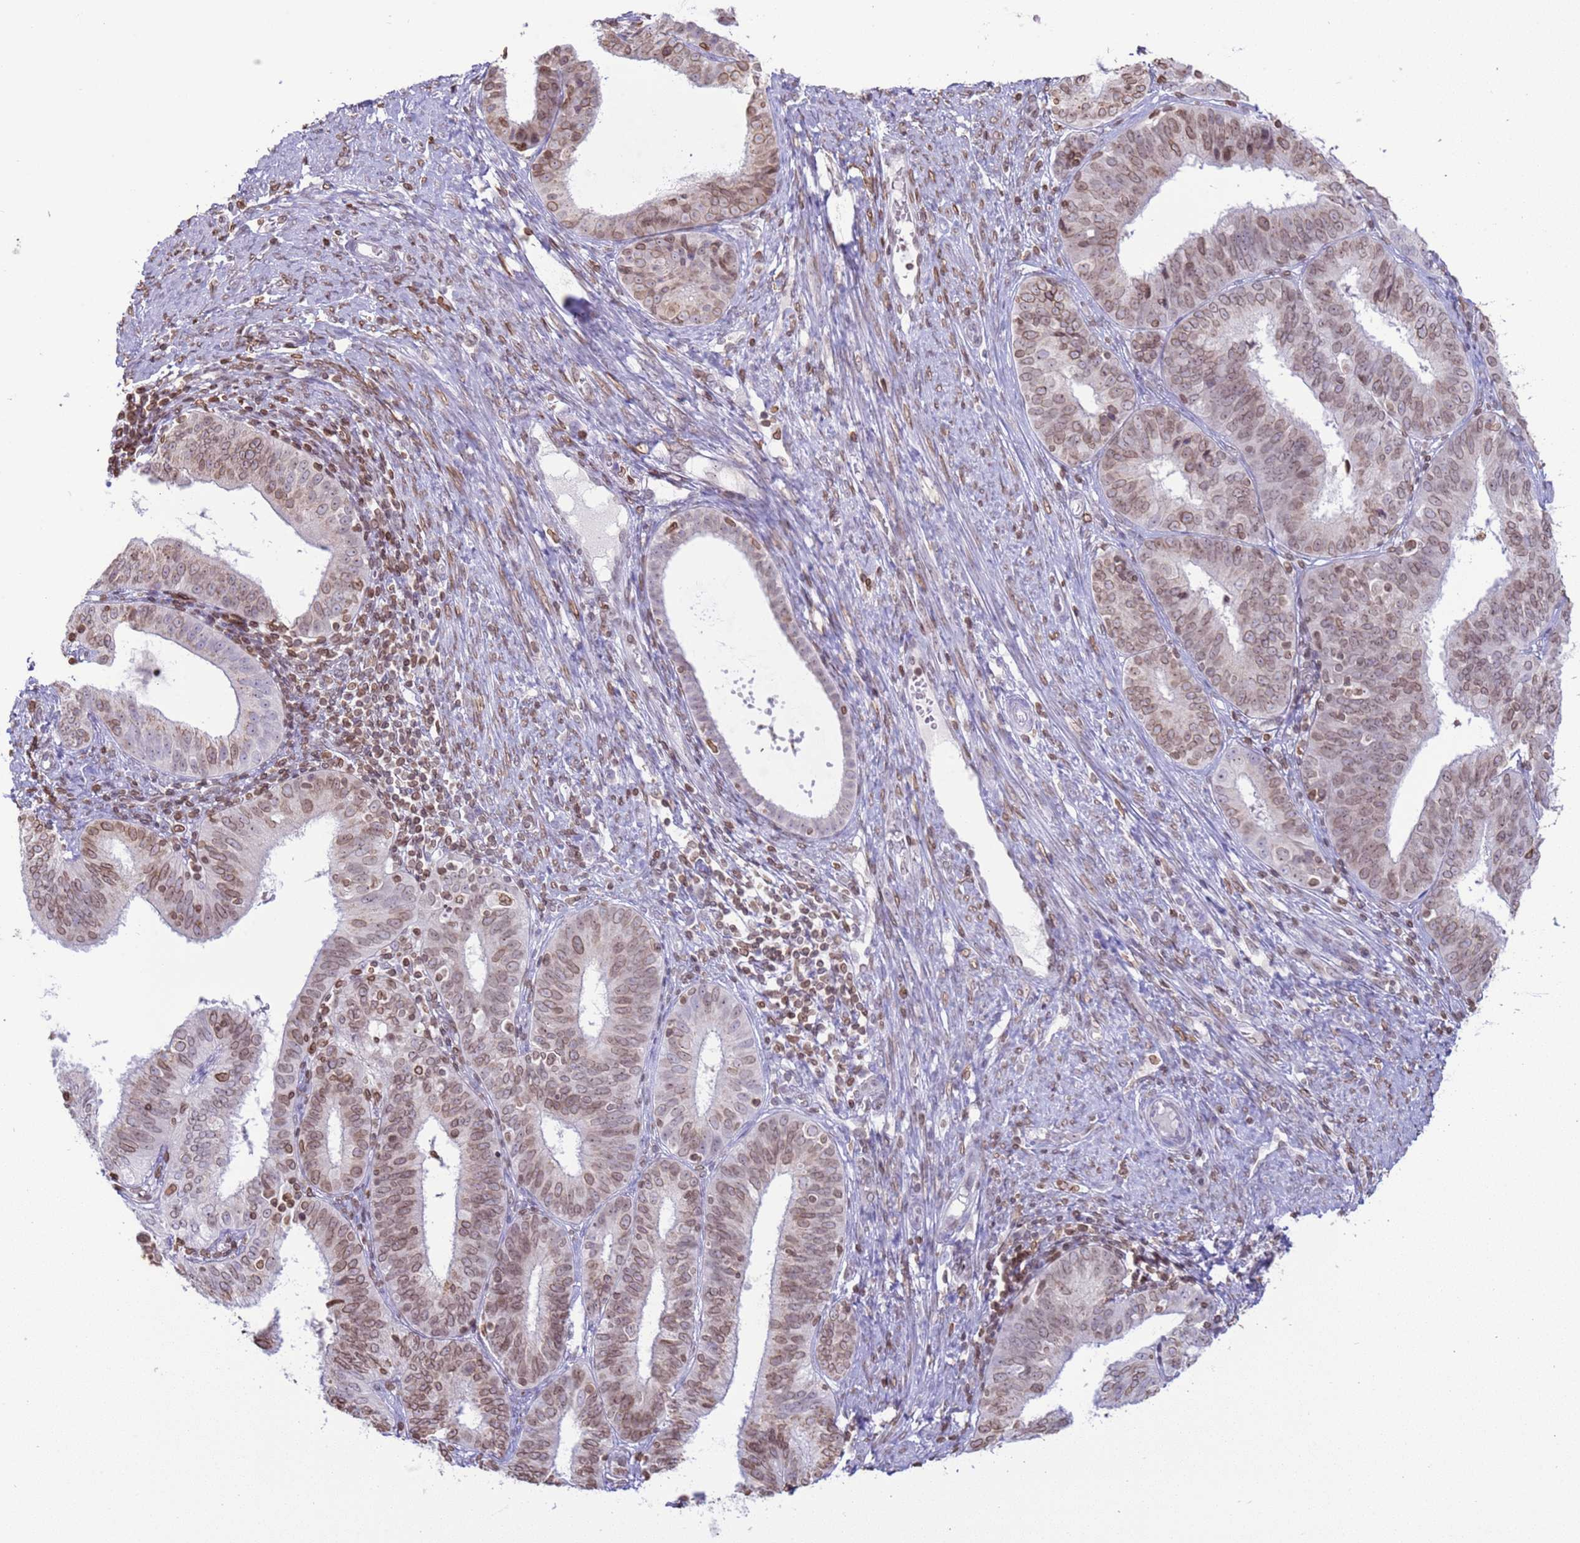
{"staining": {"intensity": "moderate", "quantity": "25%-75%", "location": "cytoplasmic/membranous,nuclear"}, "tissue": "endometrial cancer", "cell_type": "Tumor cells", "image_type": "cancer", "snomed": [{"axis": "morphology", "description": "Adenocarcinoma, NOS"}, {"axis": "topography", "description": "Endometrium"}], "caption": "Endometrial cancer (adenocarcinoma) stained for a protein exhibits moderate cytoplasmic/membranous and nuclear positivity in tumor cells.", "gene": "DHX37", "patient": {"sex": "female", "age": 51}}